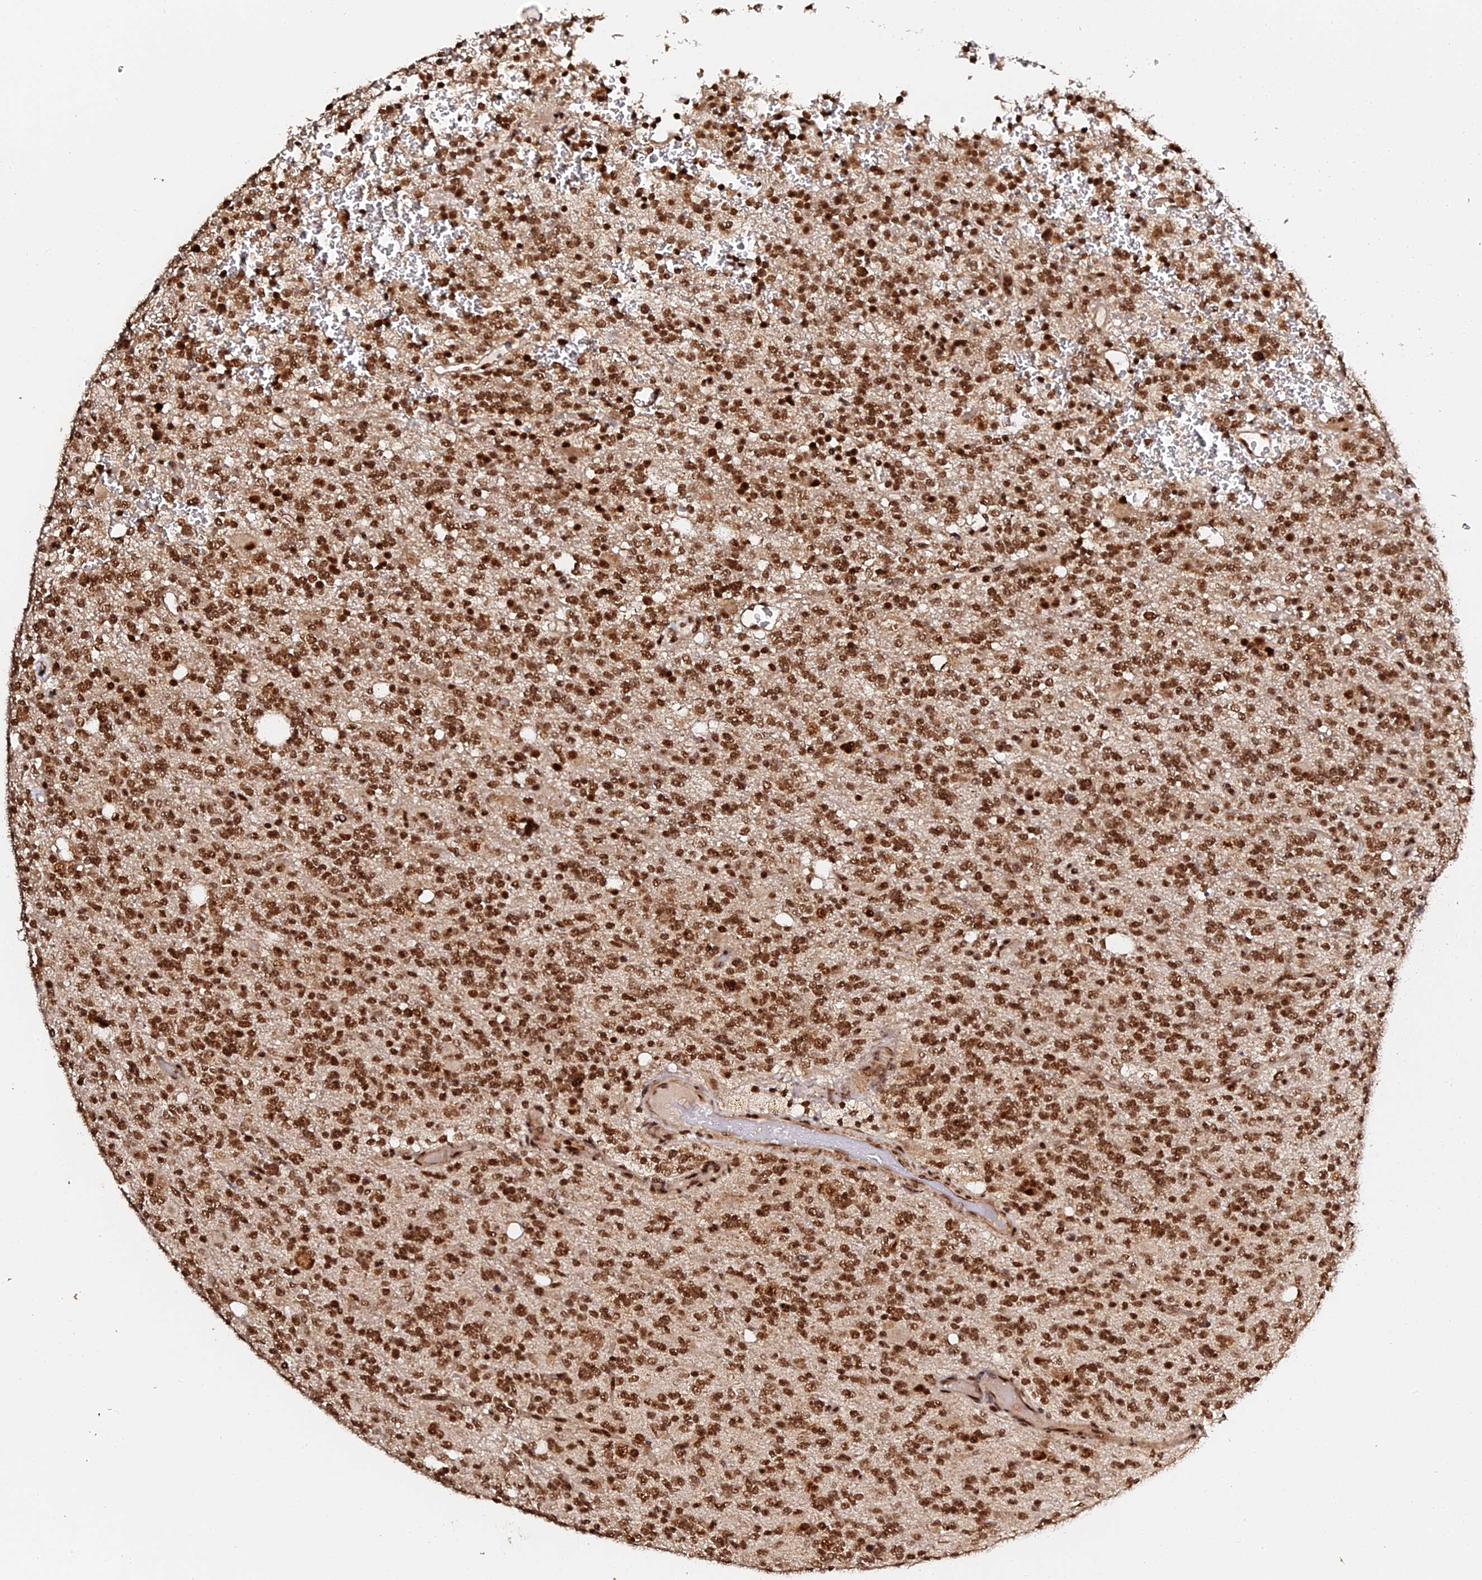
{"staining": {"intensity": "strong", "quantity": ">75%", "location": "nuclear"}, "tissue": "glioma", "cell_type": "Tumor cells", "image_type": "cancer", "snomed": [{"axis": "morphology", "description": "Glioma, malignant, High grade"}, {"axis": "topography", "description": "Brain"}], "caption": "Human malignant glioma (high-grade) stained with a protein marker displays strong staining in tumor cells.", "gene": "MCRS1", "patient": {"sex": "female", "age": 62}}